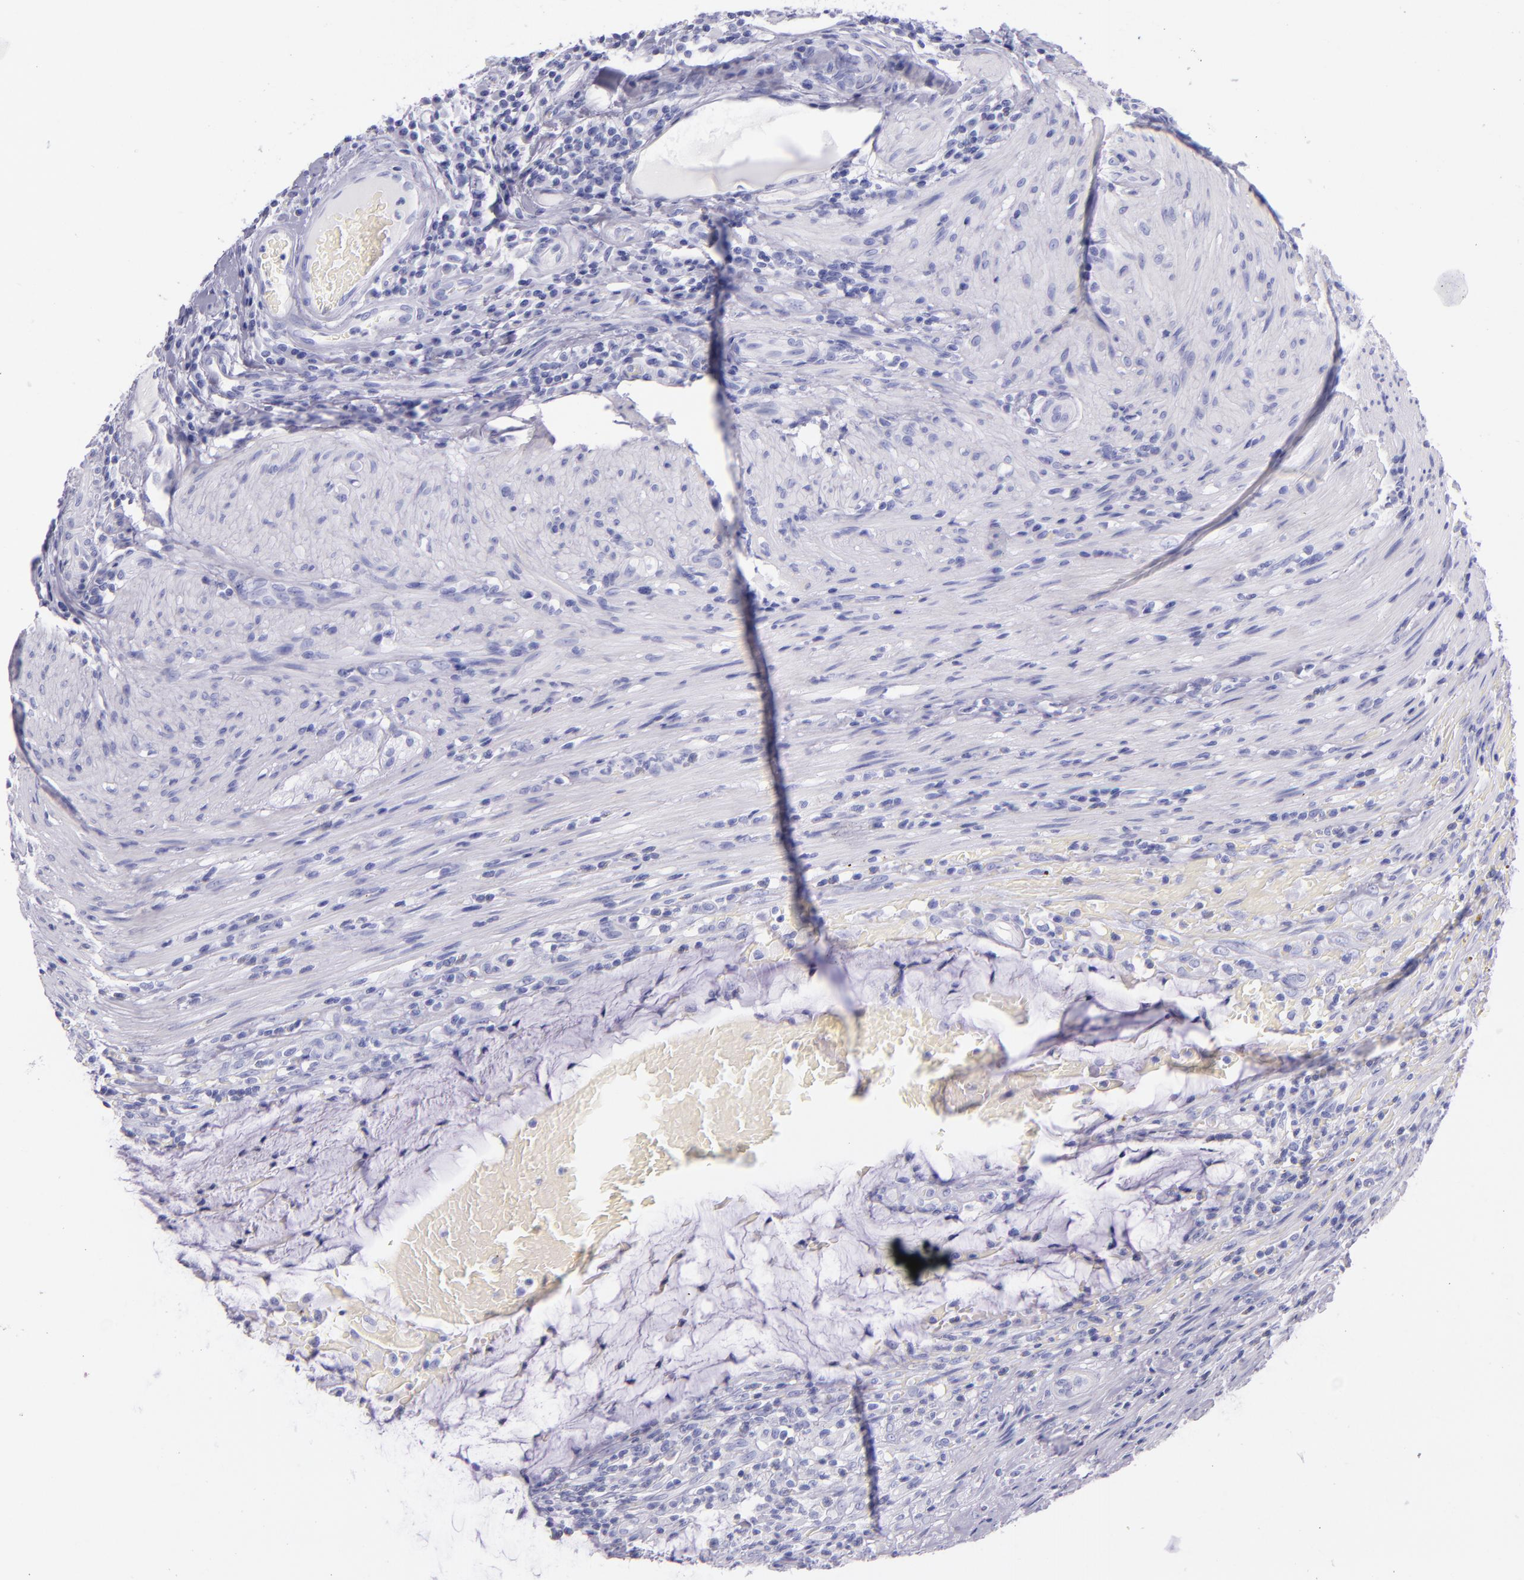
{"staining": {"intensity": "negative", "quantity": "none", "location": "none"}, "tissue": "colorectal cancer", "cell_type": "Tumor cells", "image_type": "cancer", "snomed": [{"axis": "morphology", "description": "Adenocarcinoma, NOS"}, {"axis": "topography", "description": "Colon"}], "caption": "Tumor cells are negative for brown protein staining in adenocarcinoma (colorectal).", "gene": "SFTPA2", "patient": {"sex": "male", "age": 54}}